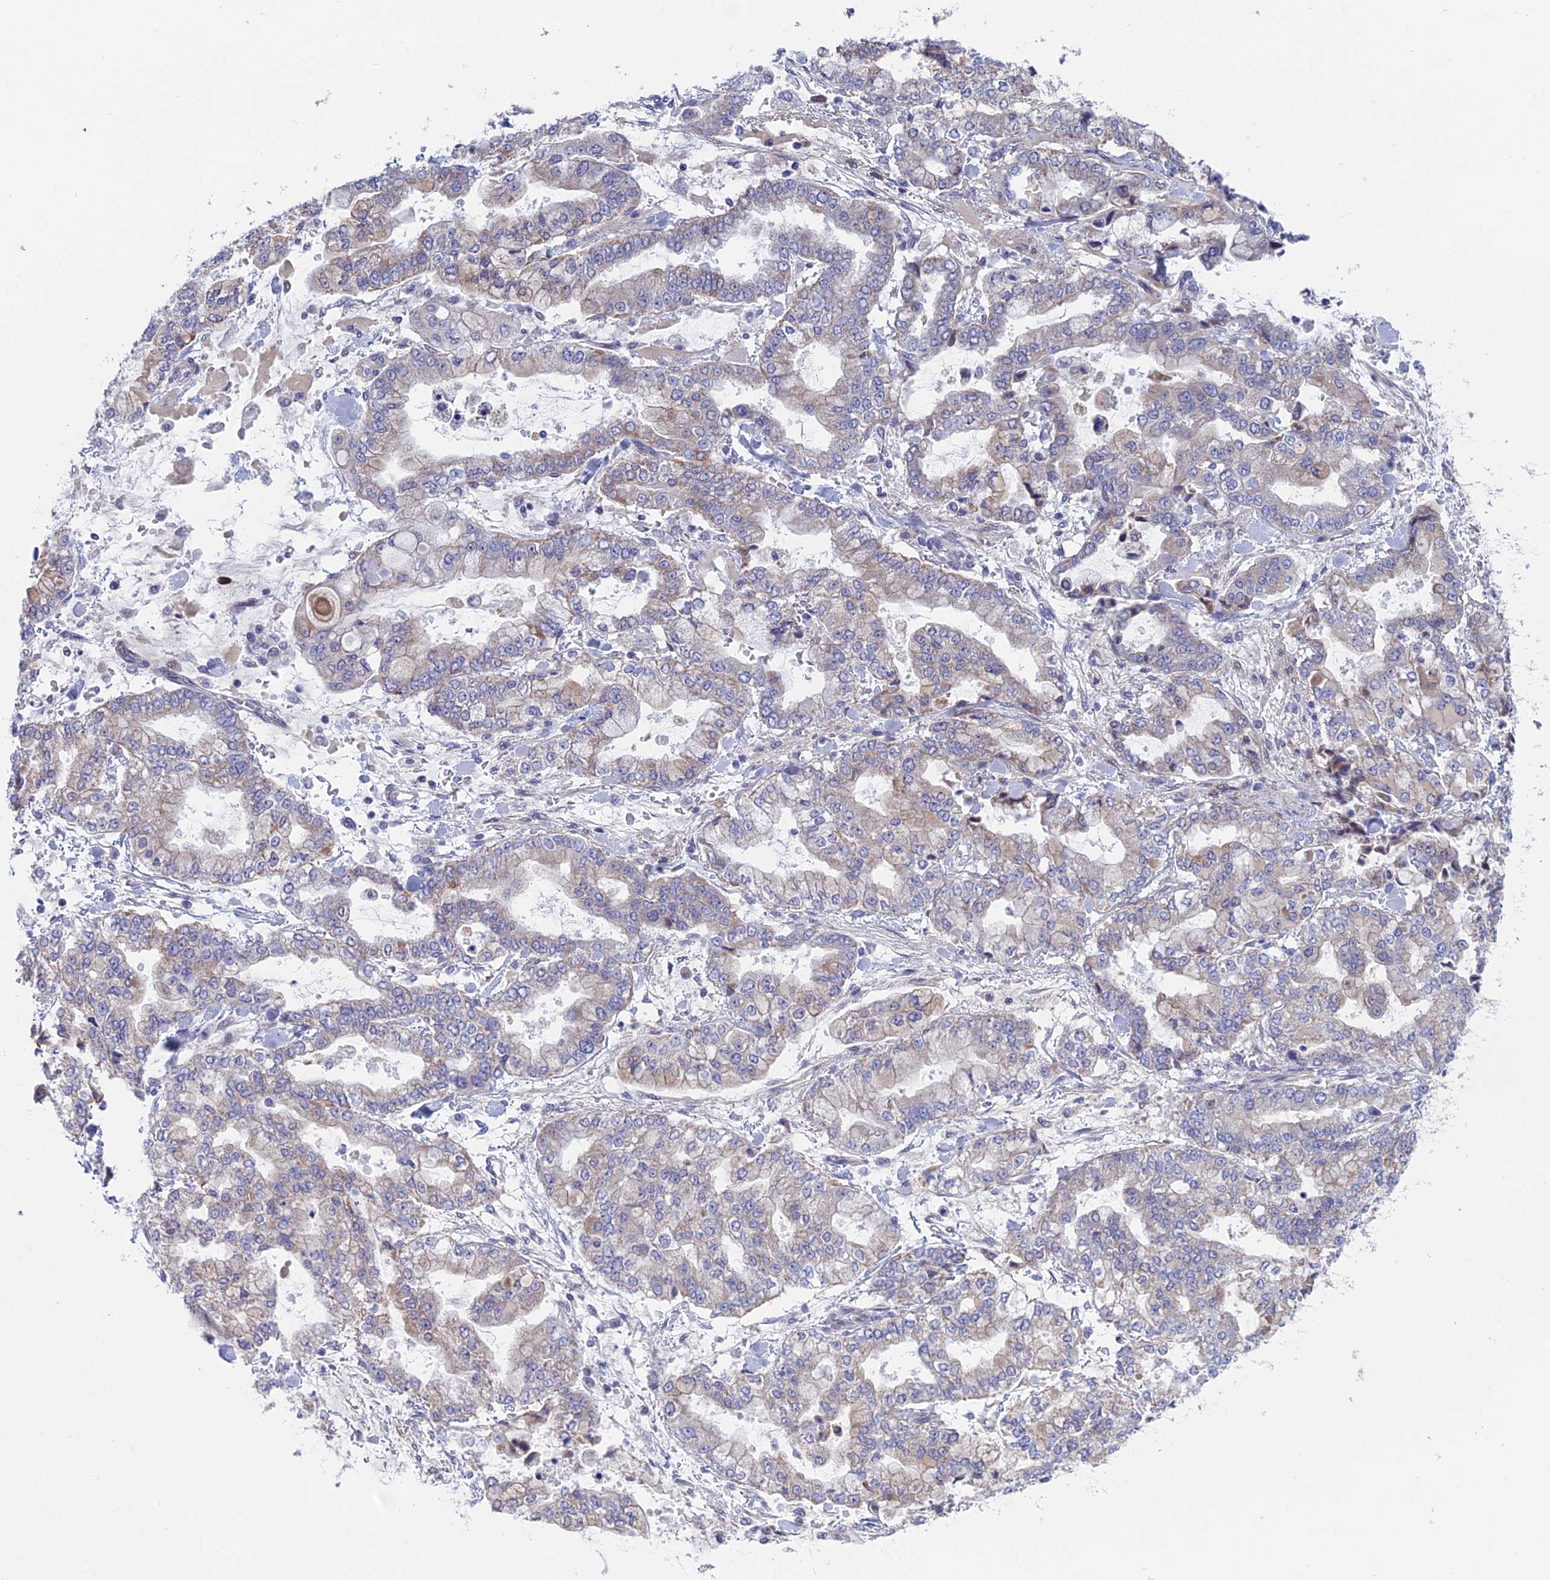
{"staining": {"intensity": "weak", "quantity": "<25%", "location": "cytoplasmic/membranous,nuclear"}, "tissue": "stomach cancer", "cell_type": "Tumor cells", "image_type": "cancer", "snomed": [{"axis": "morphology", "description": "Normal tissue, NOS"}, {"axis": "morphology", "description": "Adenocarcinoma, NOS"}, {"axis": "topography", "description": "Stomach, upper"}, {"axis": "topography", "description": "Stomach"}], "caption": "The micrograph demonstrates no significant positivity in tumor cells of stomach cancer.", "gene": "NIBAN3", "patient": {"sex": "male", "age": 76}}